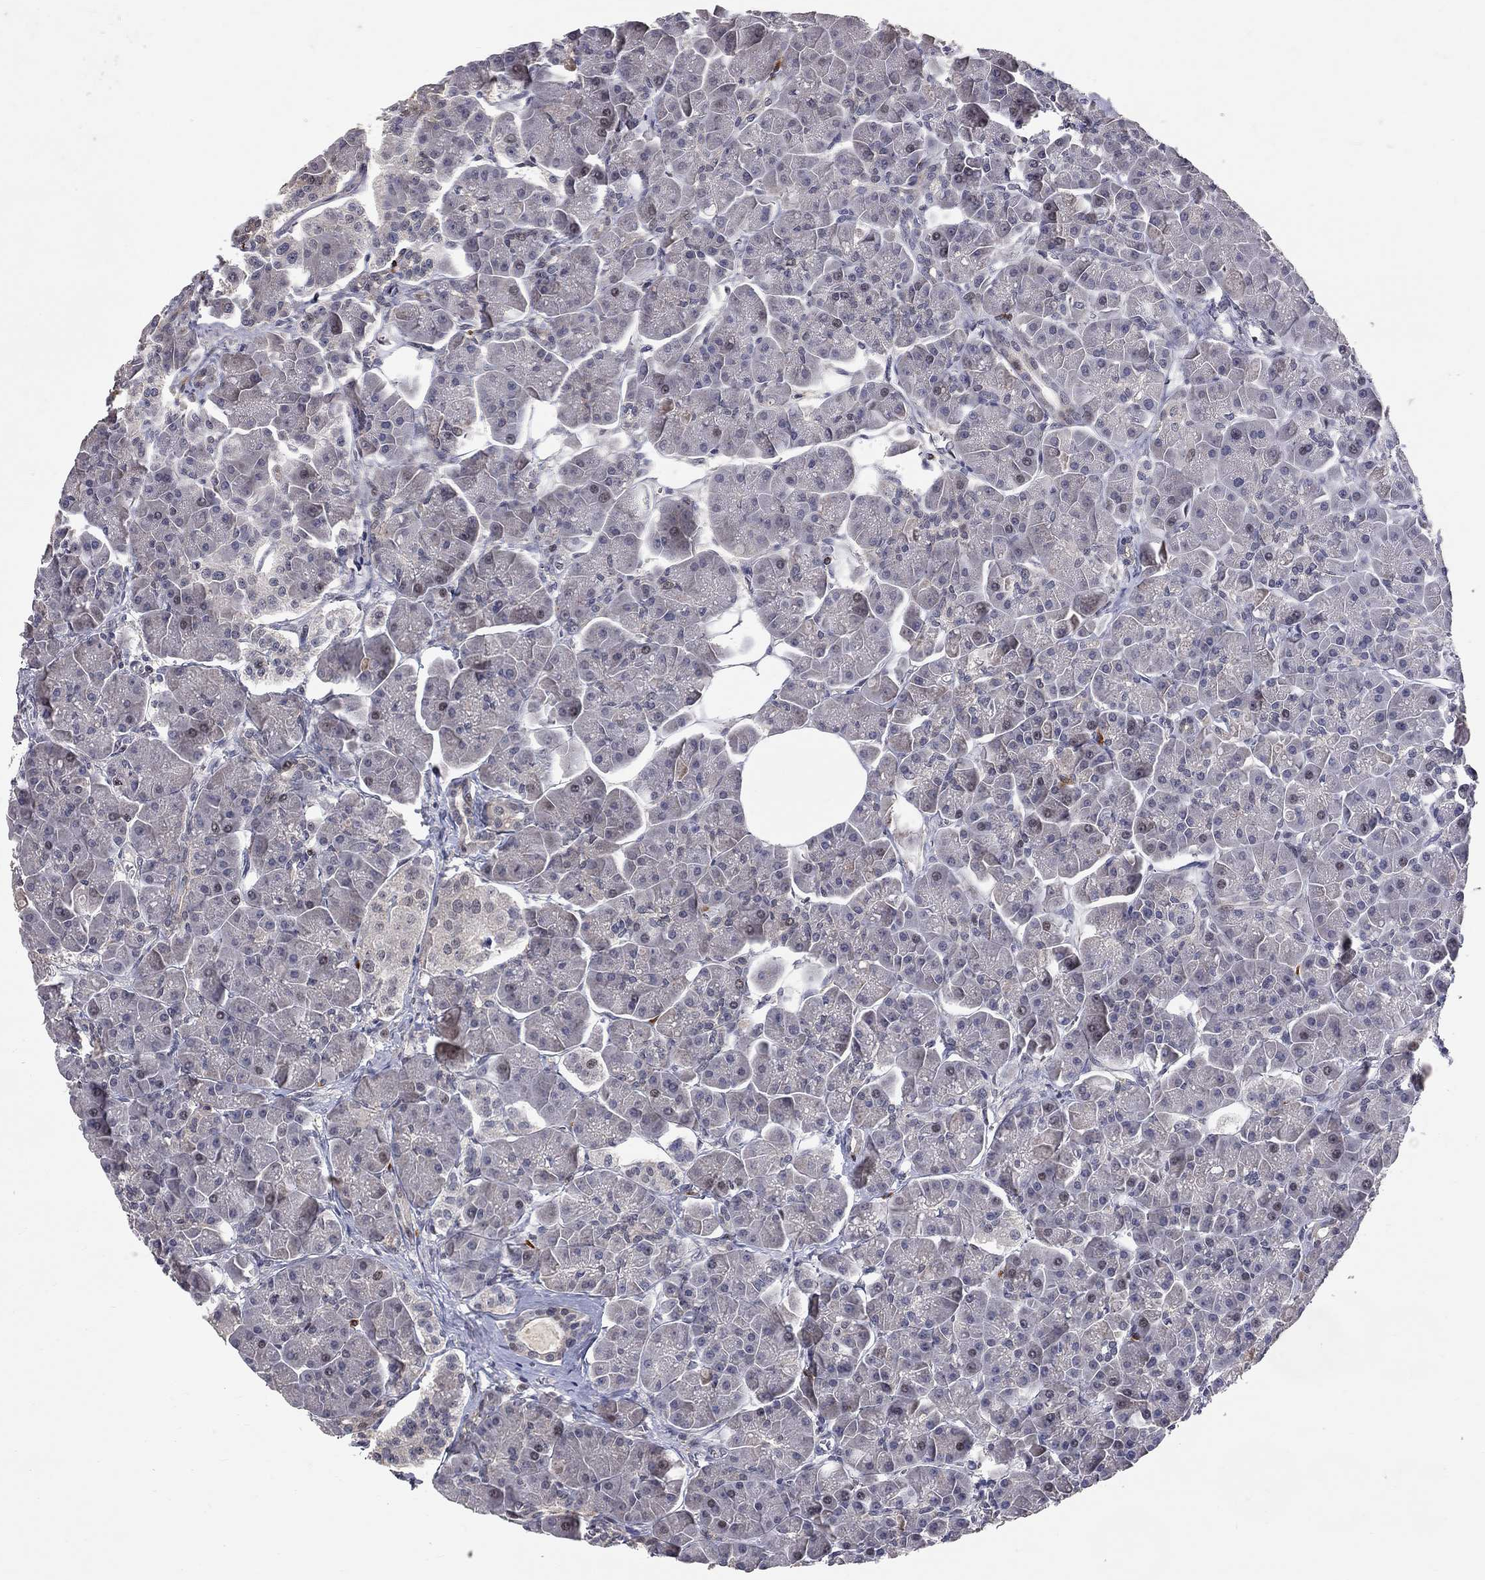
{"staining": {"intensity": "moderate", "quantity": "<25%", "location": "nuclear"}, "tissue": "pancreas", "cell_type": "Exocrine glandular cells", "image_type": "normal", "snomed": [{"axis": "morphology", "description": "Normal tissue, NOS"}, {"axis": "topography", "description": "Pancreas"}], "caption": "Protein staining of normal pancreas displays moderate nuclear expression in about <25% of exocrine glandular cells.", "gene": "HDAC3", "patient": {"sex": "male", "age": 70}}